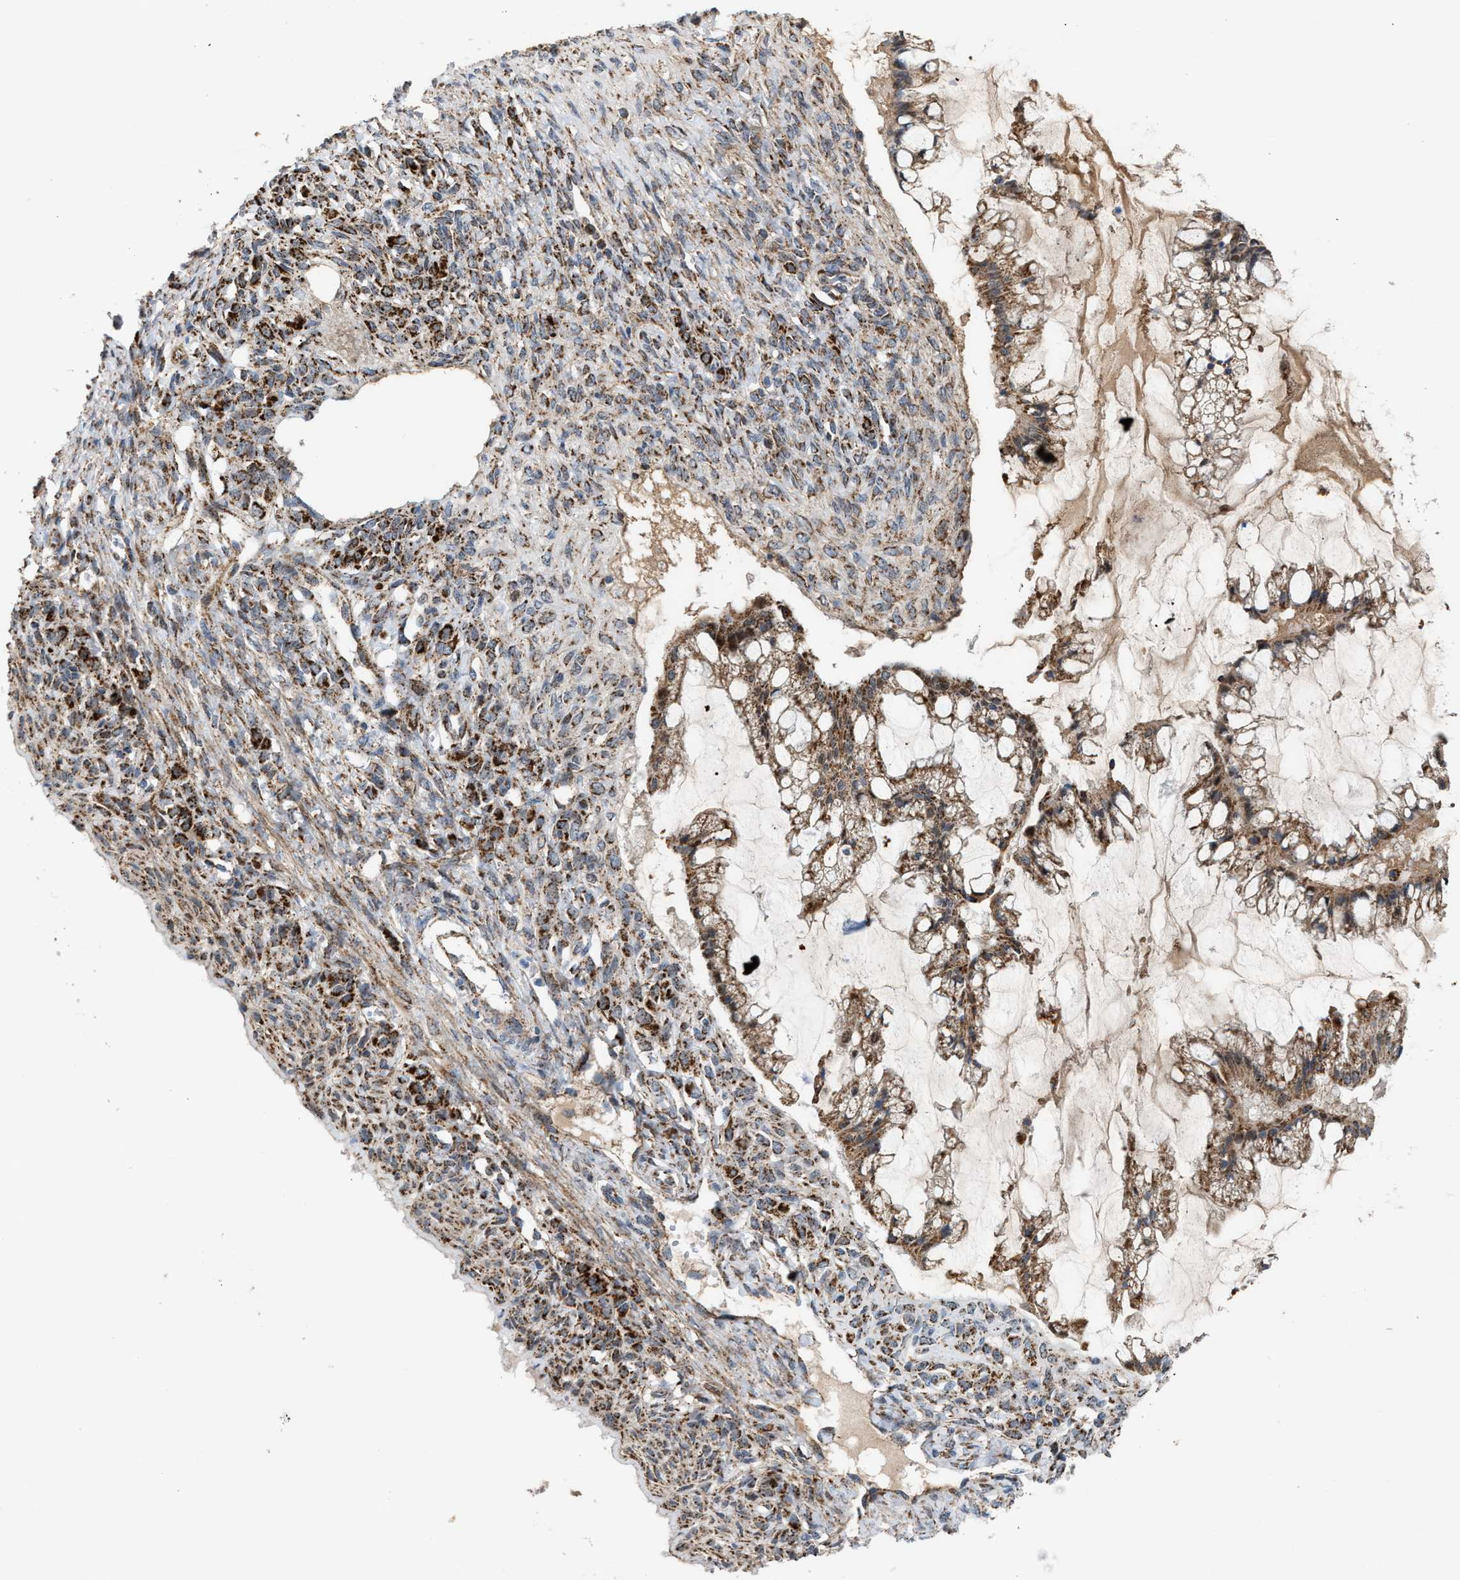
{"staining": {"intensity": "strong", "quantity": ">75%", "location": "cytoplasmic/membranous"}, "tissue": "ovarian cancer", "cell_type": "Tumor cells", "image_type": "cancer", "snomed": [{"axis": "morphology", "description": "Cystadenocarcinoma, mucinous, NOS"}, {"axis": "topography", "description": "Ovary"}], "caption": "Strong cytoplasmic/membranous expression for a protein is present in about >75% of tumor cells of ovarian cancer using IHC.", "gene": "PMPCA", "patient": {"sex": "female", "age": 73}}